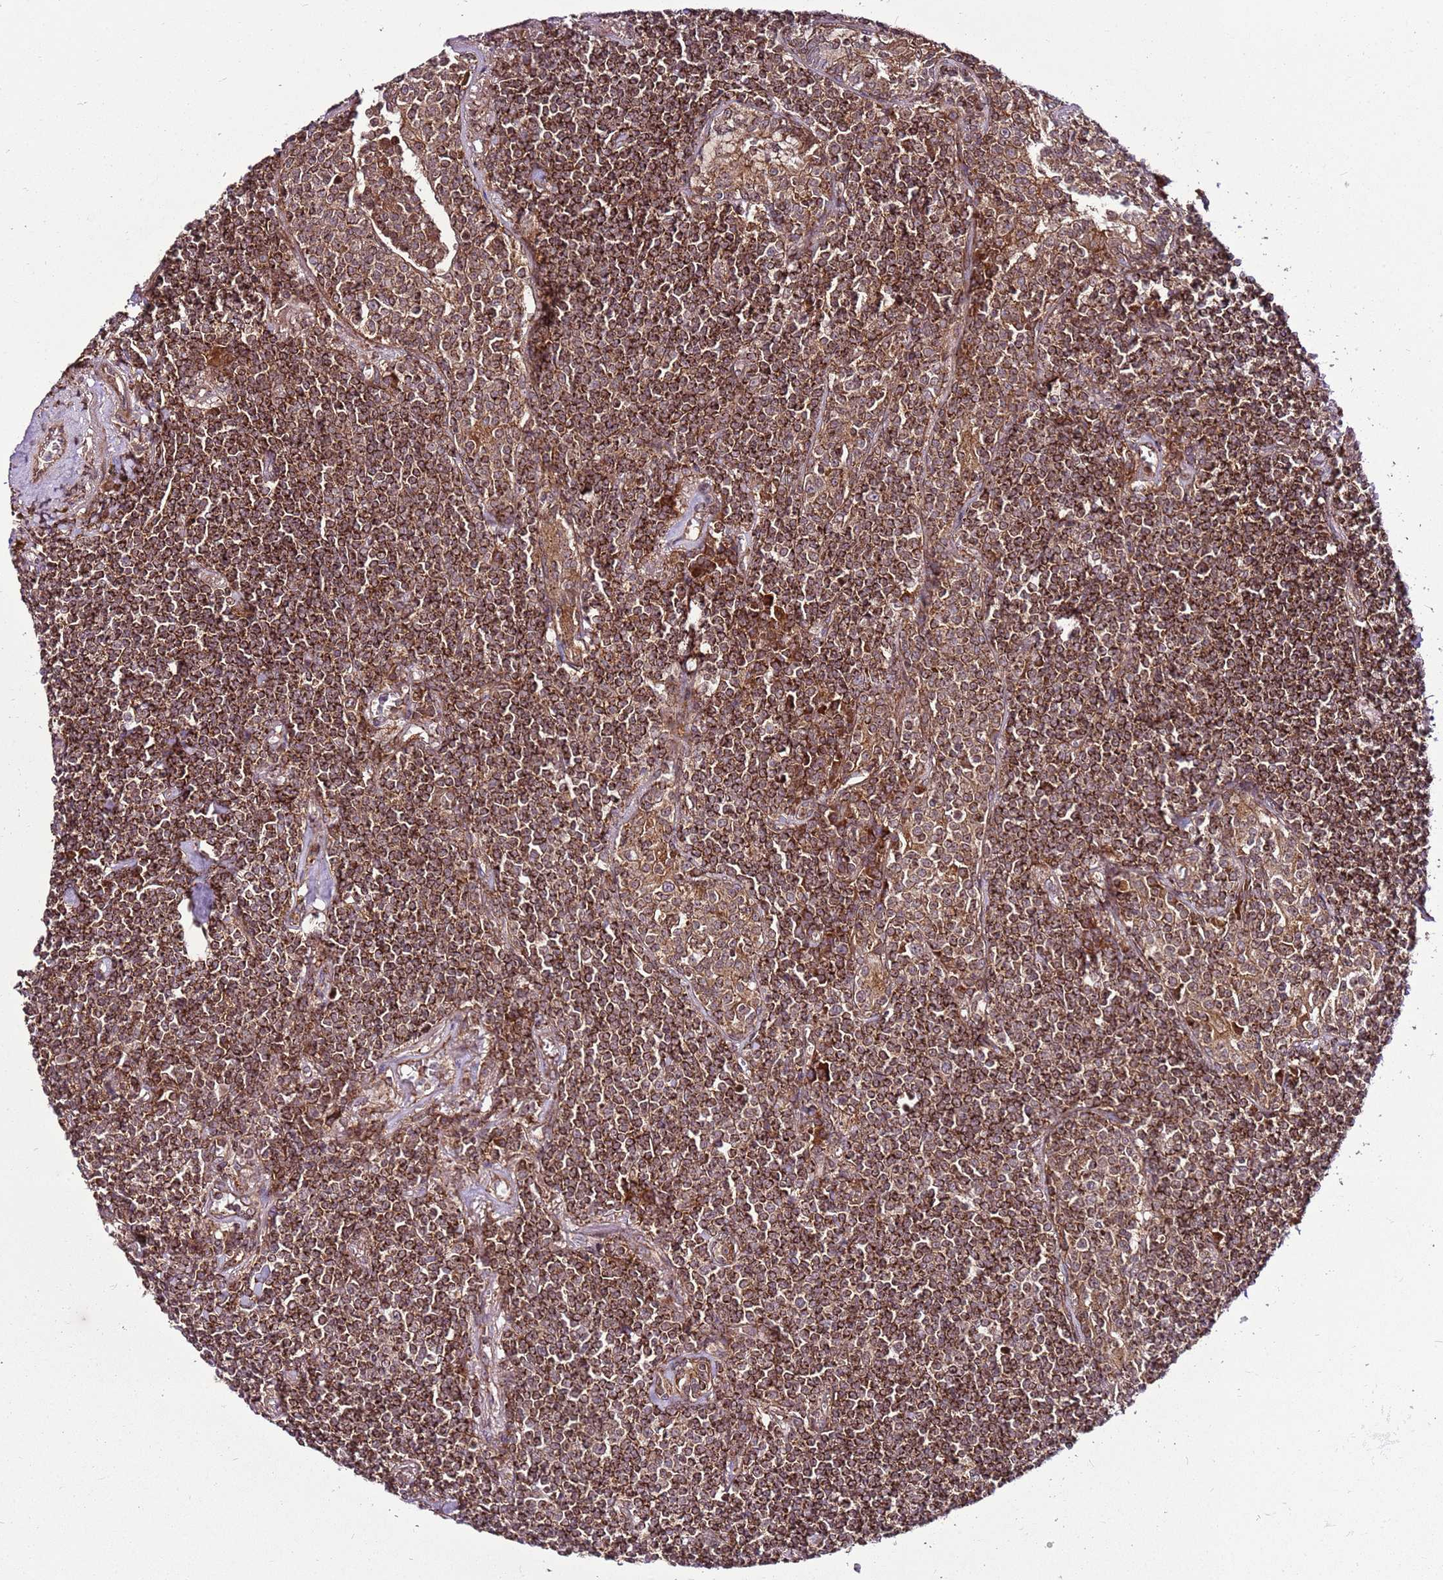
{"staining": {"intensity": "strong", "quantity": ">75%", "location": "cytoplasmic/membranous"}, "tissue": "lymphoma", "cell_type": "Tumor cells", "image_type": "cancer", "snomed": [{"axis": "morphology", "description": "Malignant lymphoma, non-Hodgkin's type, Low grade"}, {"axis": "topography", "description": "Lung"}], "caption": "Immunohistochemistry (DAB) staining of lymphoma shows strong cytoplasmic/membranous protein expression in about >75% of tumor cells.", "gene": "RASA3", "patient": {"sex": "female", "age": 71}}